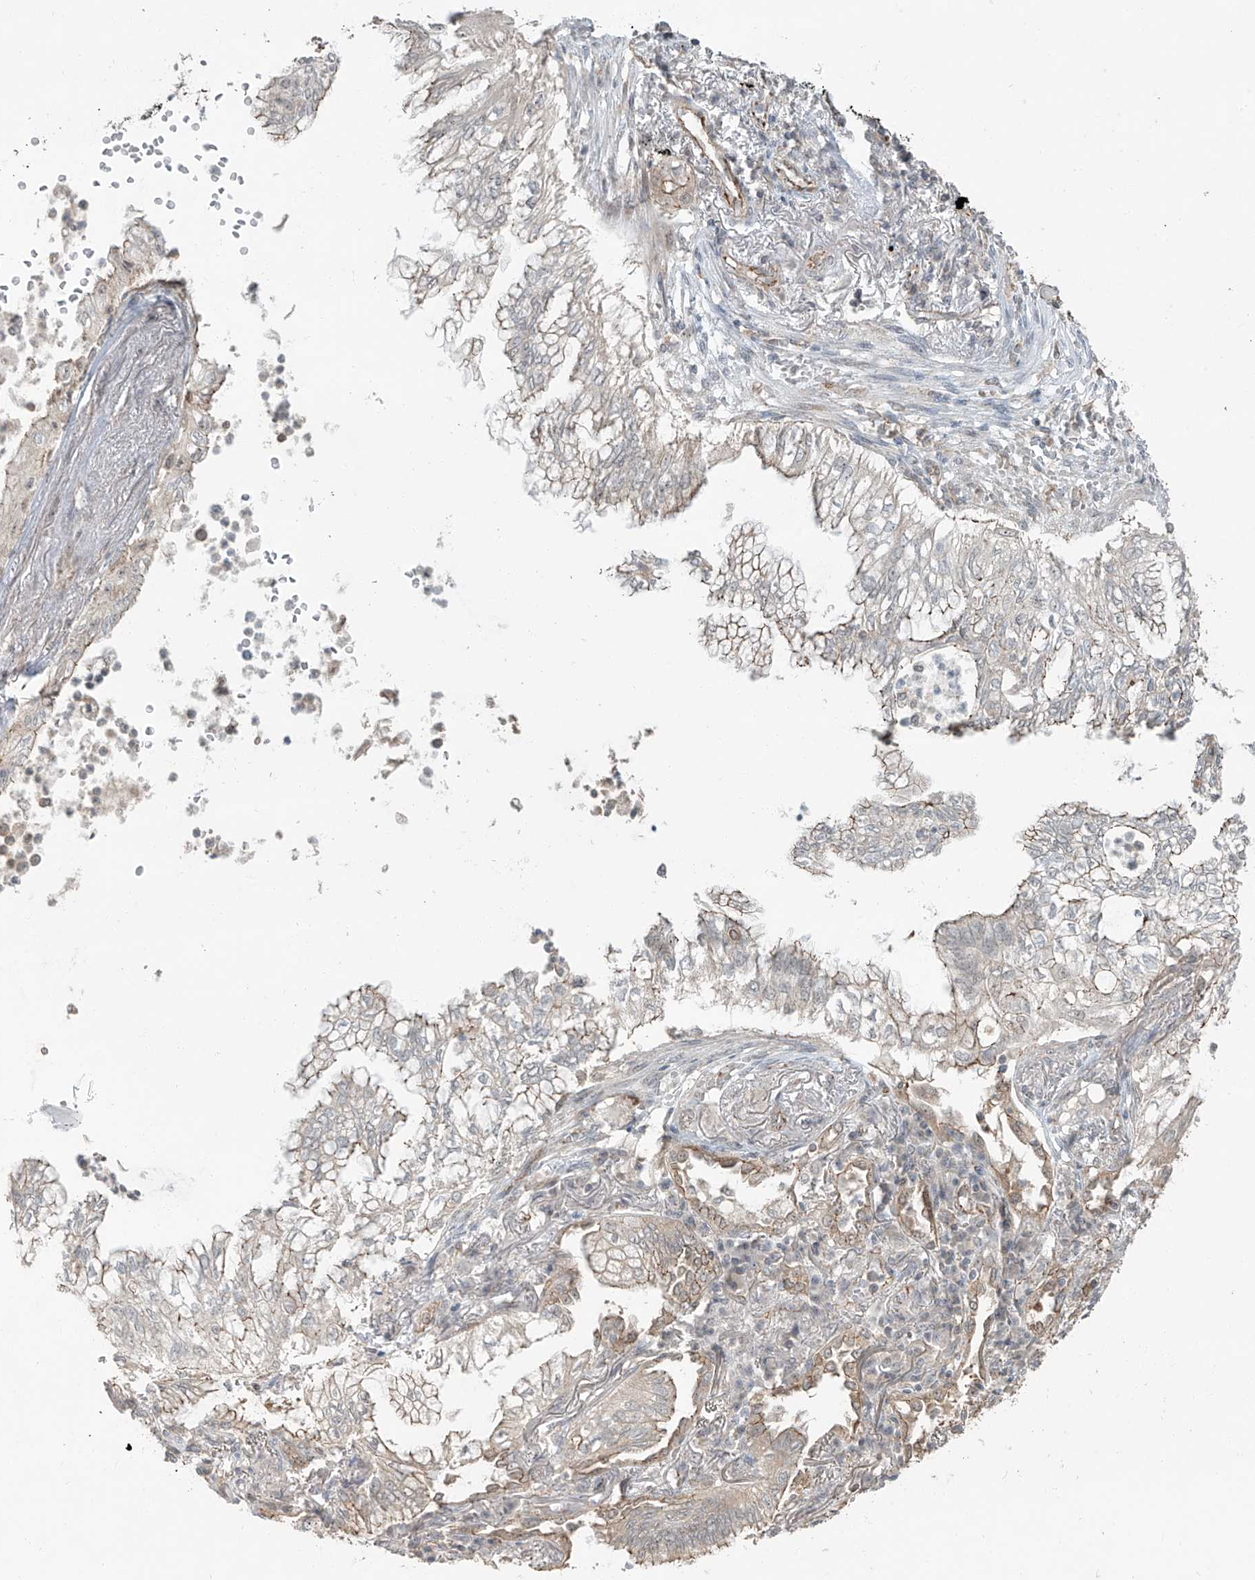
{"staining": {"intensity": "moderate", "quantity": "<25%", "location": "cytoplasmic/membranous"}, "tissue": "lung cancer", "cell_type": "Tumor cells", "image_type": "cancer", "snomed": [{"axis": "morphology", "description": "Adenocarcinoma, NOS"}, {"axis": "topography", "description": "Lung"}], "caption": "Protein staining of lung cancer tissue exhibits moderate cytoplasmic/membranous staining in approximately <25% of tumor cells.", "gene": "ZNF16", "patient": {"sex": "female", "age": 70}}